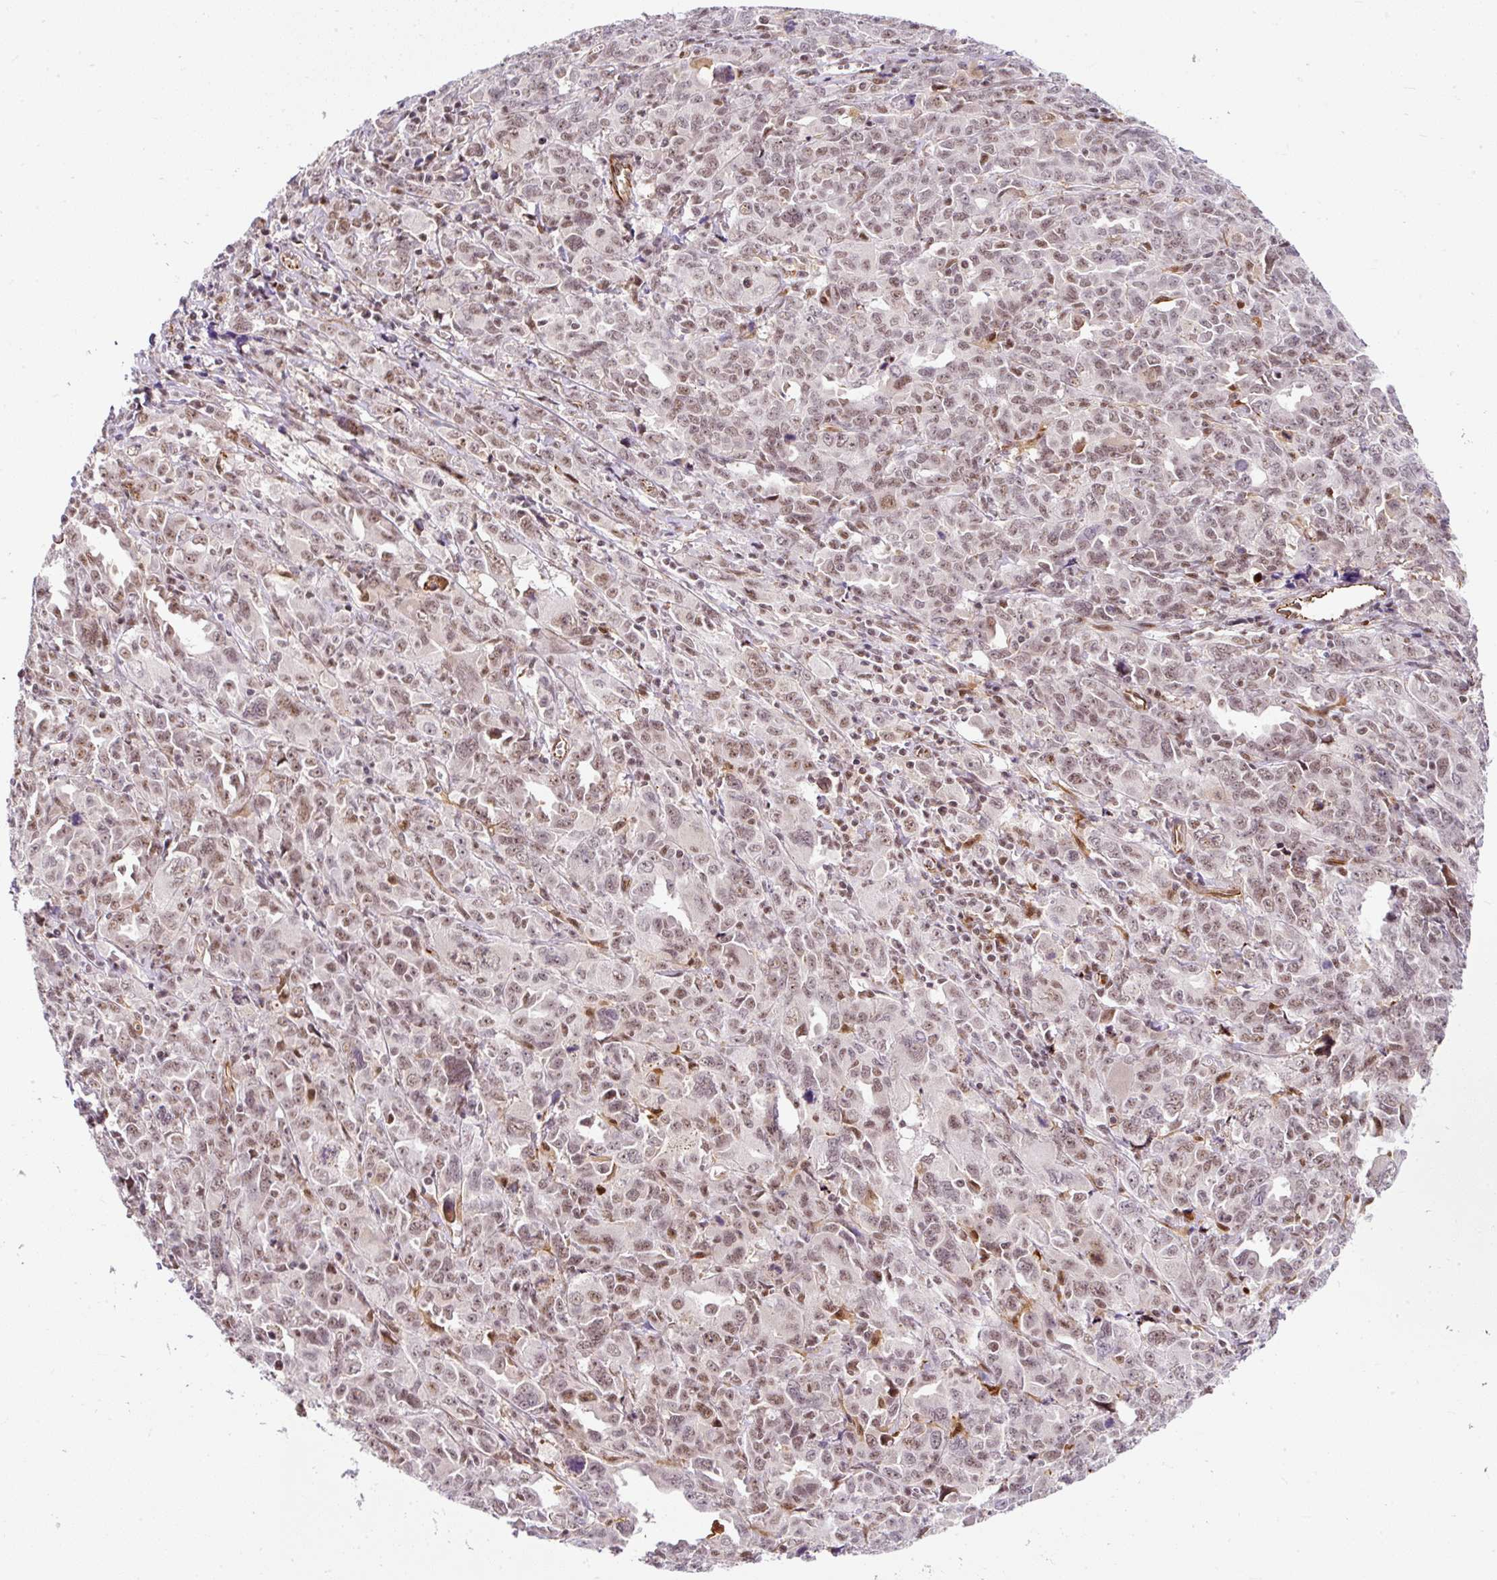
{"staining": {"intensity": "moderate", "quantity": ">75%", "location": "nuclear"}, "tissue": "ovarian cancer", "cell_type": "Tumor cells", "image_type": "cancer", "snomed": [{"axis": "morphology", "description": "Adenocarcinoma, NOS"}, {"axis": "morphology", "description": "Carcinoma, endometroid"}, {"axis": "topography", "description": "Ovary"}], "caption": "Immunohistochemistry photomicrograph of ovarian cancer stained for a protein (brown), which shows medium levels of moderate nuclear positivity in approximately >75% of tumor cells.", "gene": "LUC7L2", "patient": {"sex": "female", "age": 72}}